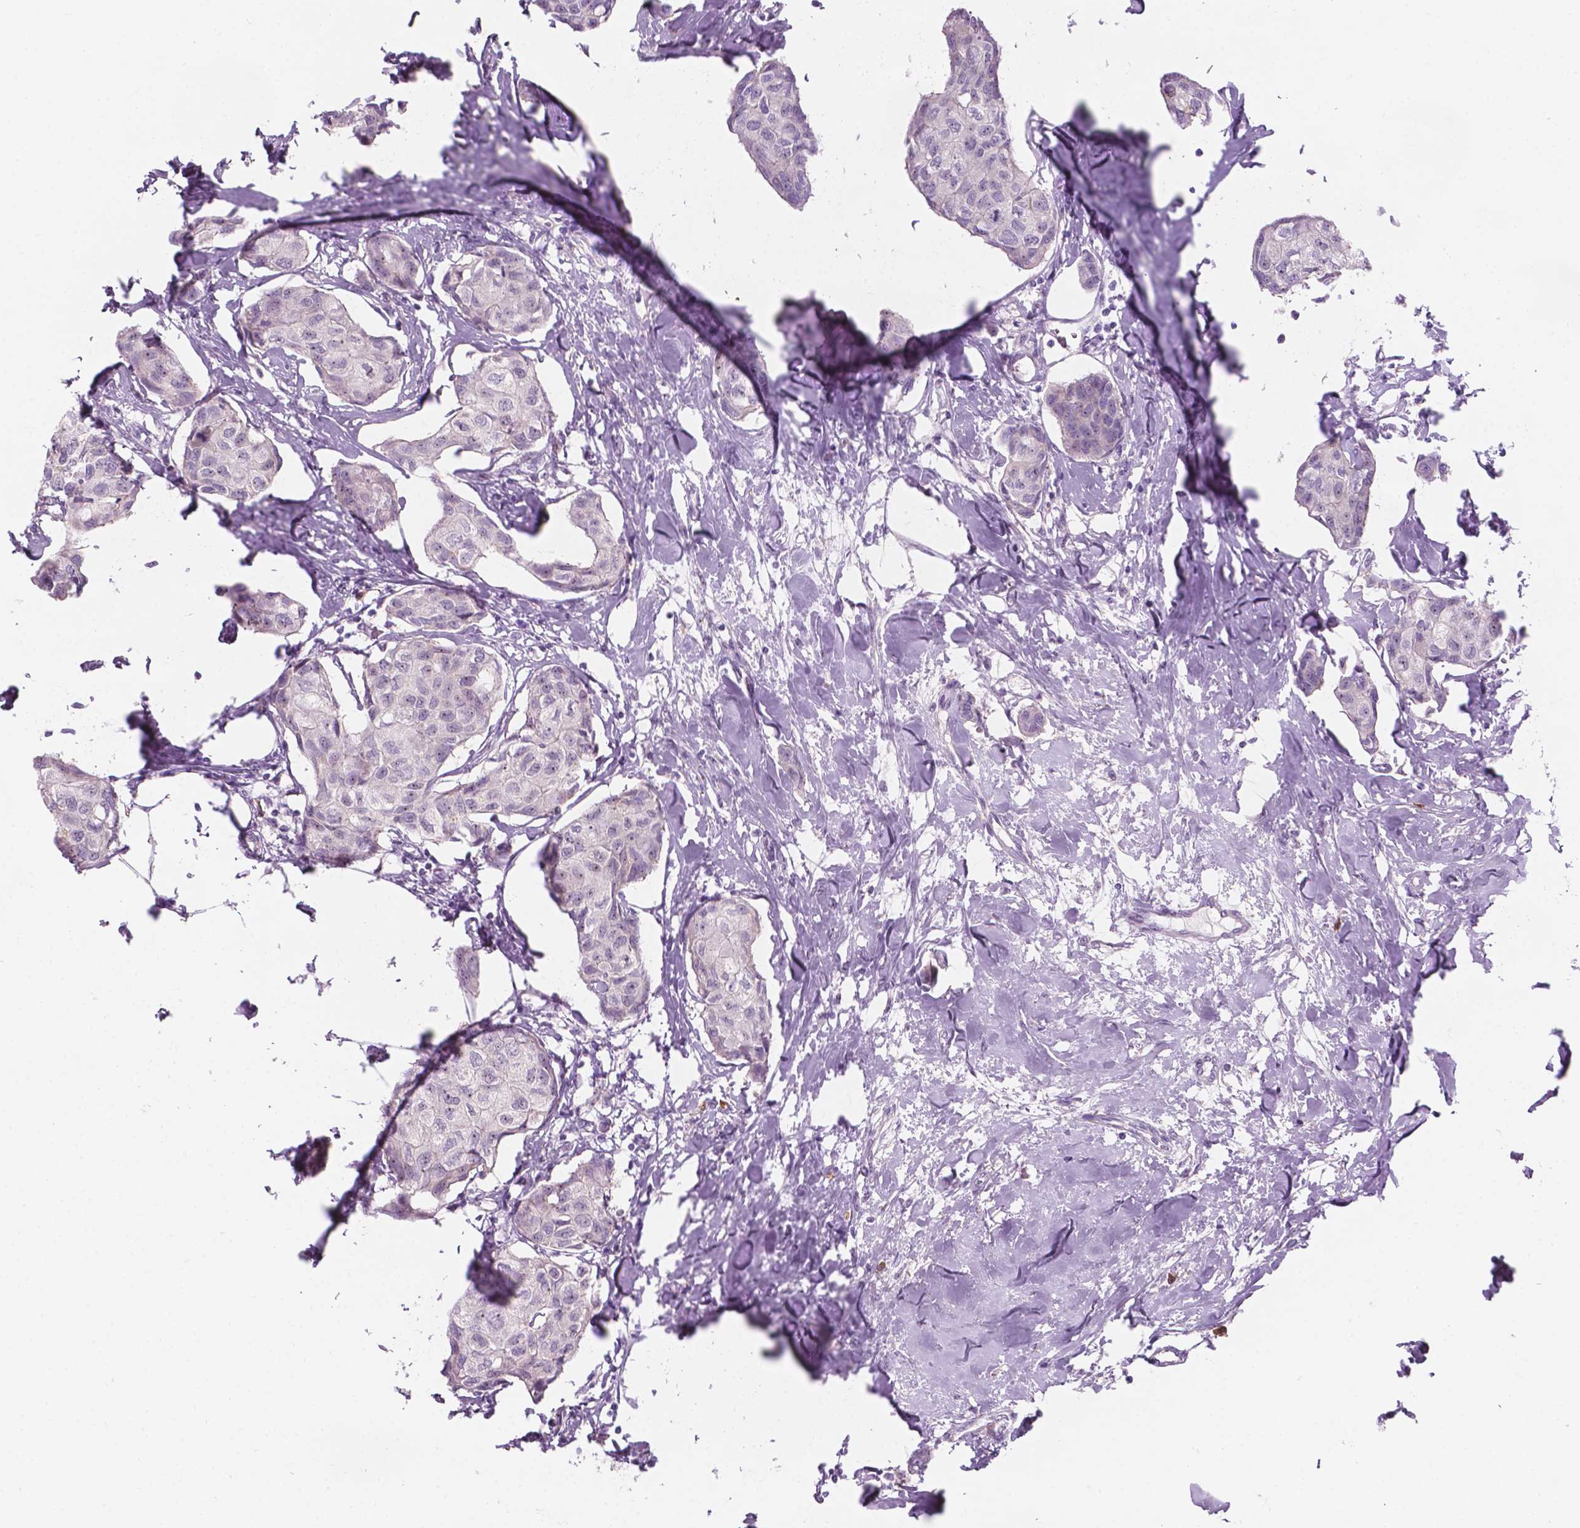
{"staining": {"intensity": "negative", "quantity": "none", "location": "none"}, "tissue": "breast cancer", "cell_type": "Tumor cells", "image_type": "cancer", "snomed": [{"axis": "morphology", "description": "Duct carcinoma"}, {"axis": "topography", "description": "Breast"}], "caption": "This is a micrograph of immunohistochemistry (IHC) staining of breast cancer (intraductal carcinoma), which shows no expression in tumor cells.", "gene": "ZNF853", "patient": {"sex": "female", "age": 80}}